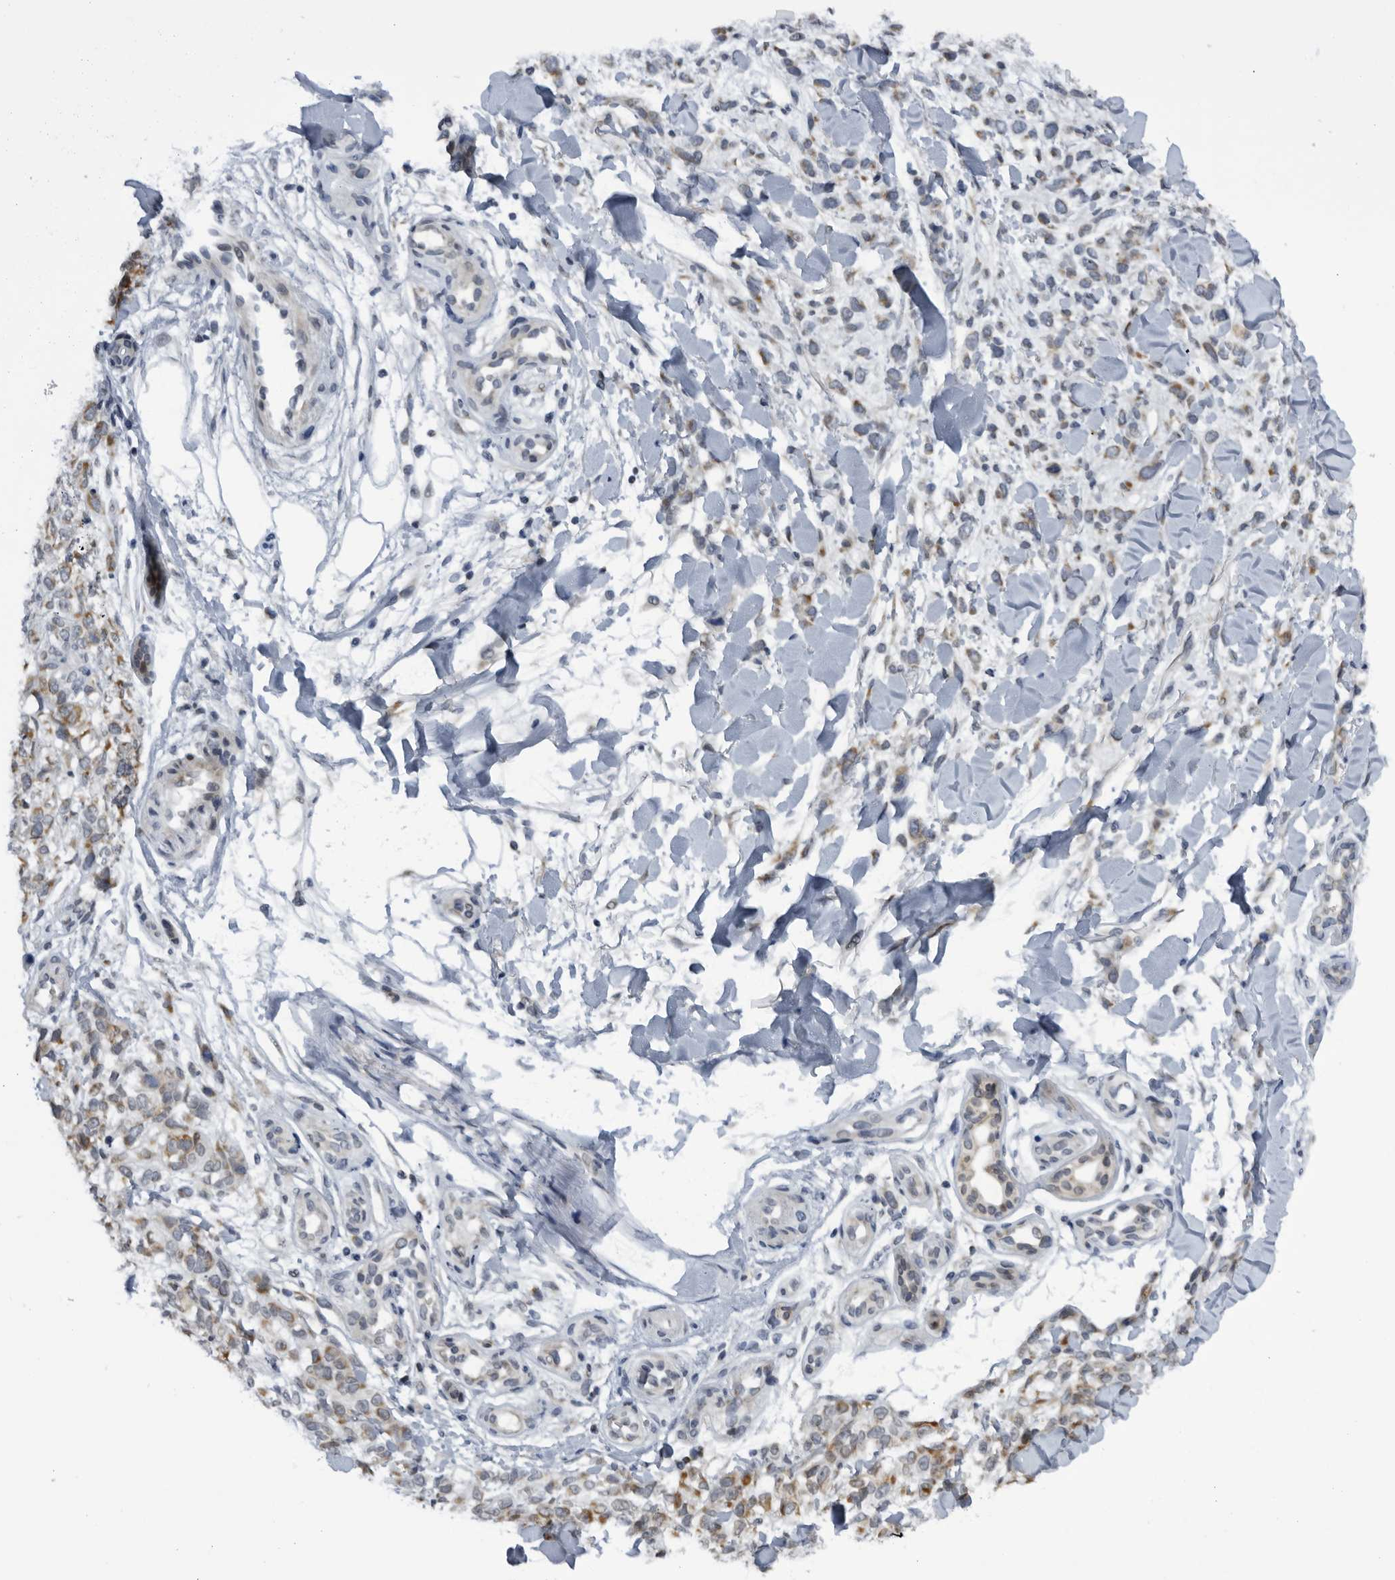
{"staining": {"intensity": "weak", "quantity": "25%-75%", "location": "cytoplasmic/membranous"}, "tissue": "melanoma", "cell_type": "Tumor cells", "image_type": "cancer", "snomed": [{"axis": "morphology", "description": "Malignant melanoma, Metastatic site"}, {"axis": "topography", "description": "Skin"}], "caption": "Protein expression analysis of melanoma shows weak cytoplasmic/membranous expression in approximately 25%-75% of tumor cells.", "gene": "SLC25A22", "patient": {"sex": "female", "age": 72}}